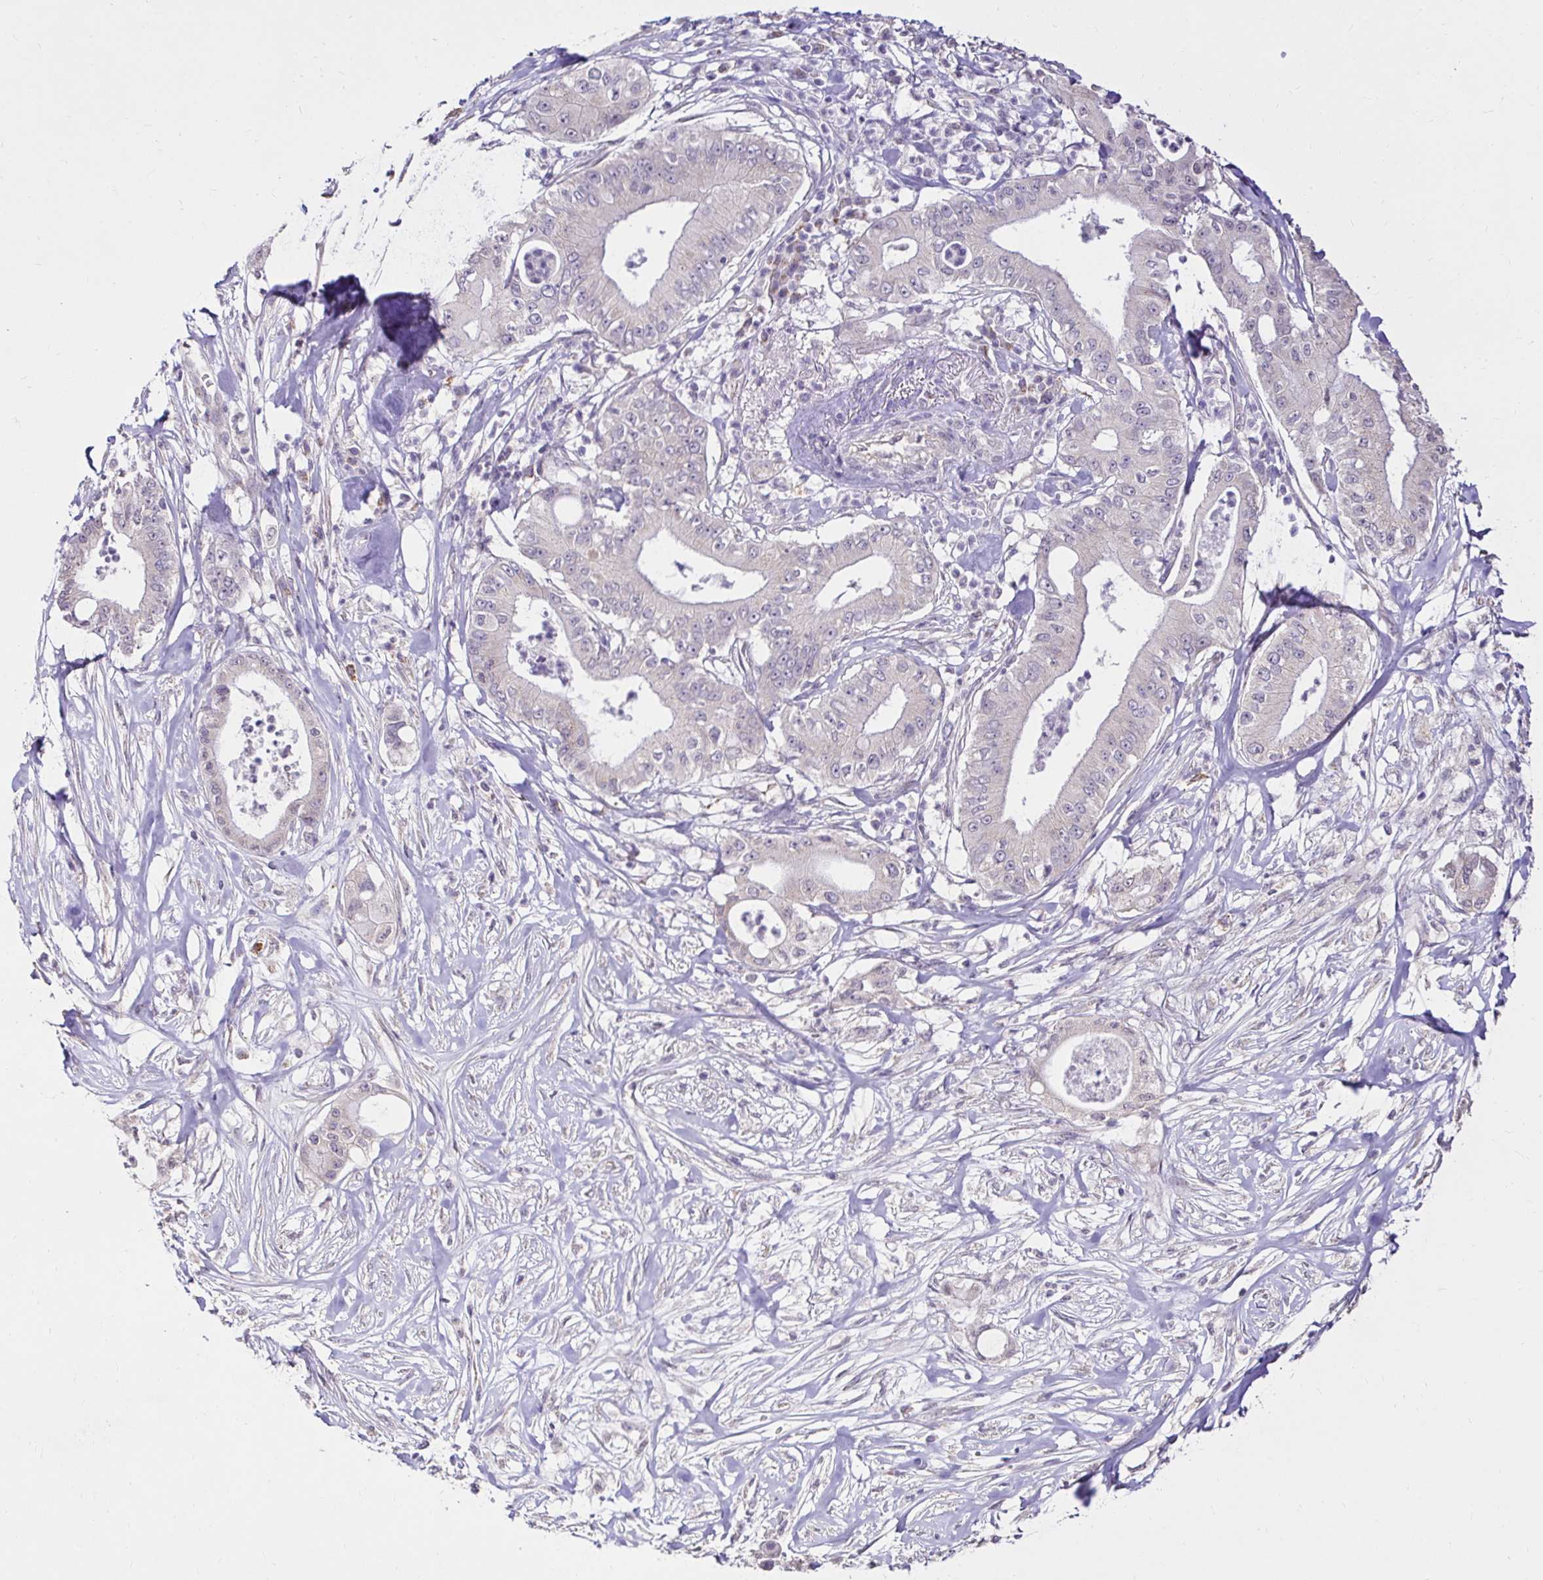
{"staining": {"intensity": "negative", "quantity": "none", "location": "none"}, "tissue": "pancreatic cancer", "cell_type": "Tumor cells", "image_type": "cancer", "snomed": [{"axis": "morphology", "description": "Adenocarcinoma, NOS"}, {"axis": "topography", "description": "Pancreas"}], "caption": "Pancreatic adenocarcinoma stained for a protein using IHC demonstrates no staining tumor cells.", "gene": "KIAA1210", "patient": {"sex": "male", "age": 71}}